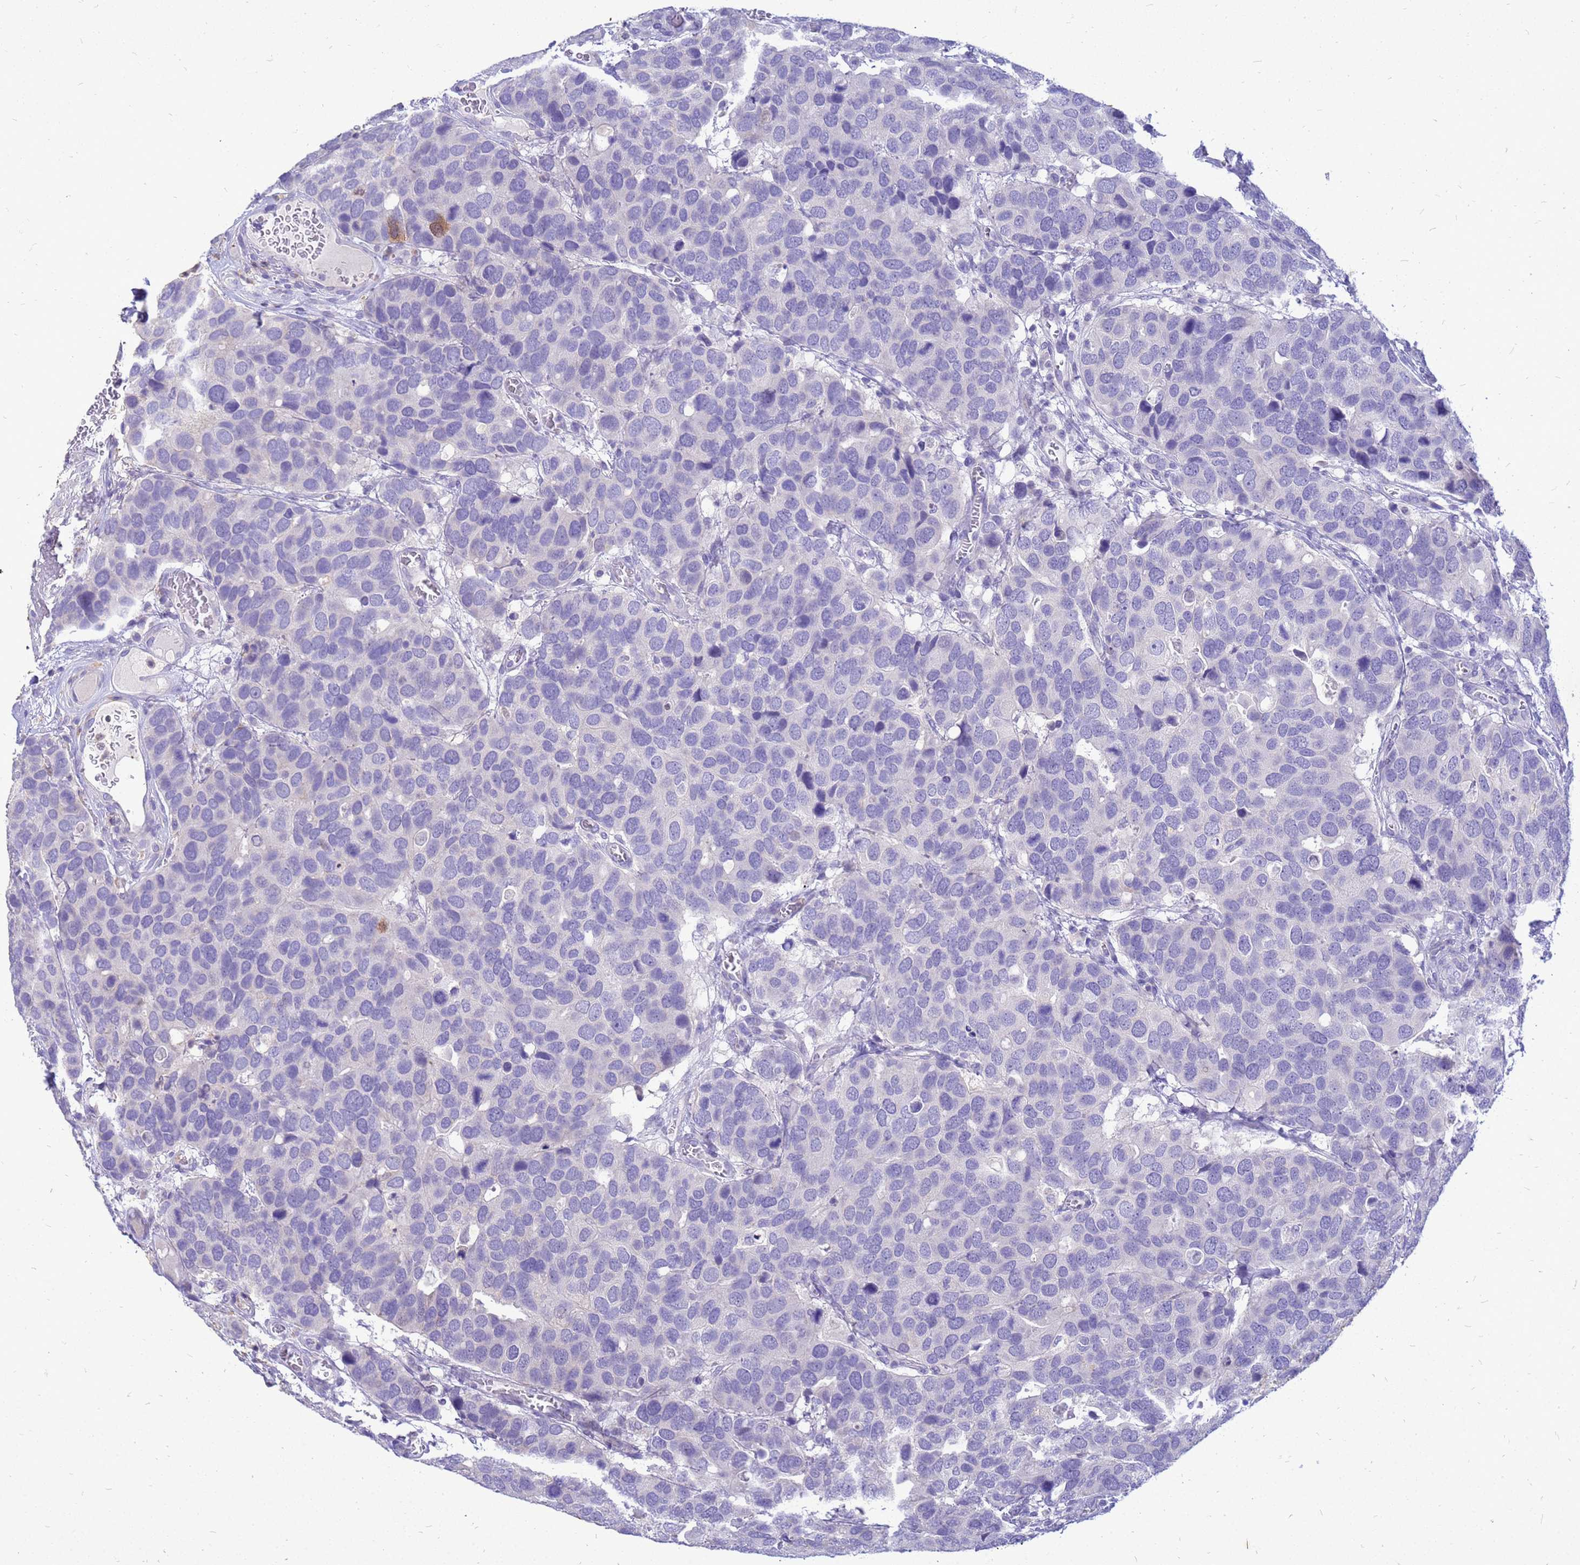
{"staining": {"intensity": "negative", "quantity": "none", "location": "none"}, "tissue": "breast cancer", "cell_type": "Tumor cells", "image_type": "cancer", "snomed": [{"axis": "morphology", "description": "Duct carcinoma"}, {"axis": "topography", "description": "Breast"}], "caption": "Intraductal carcinoma (breast) was stained to show a protein in brown. There is no significant positivity in tumor cells.", "gene": "AKR1C1", "patient": {"sex": "female", "age": 83}}